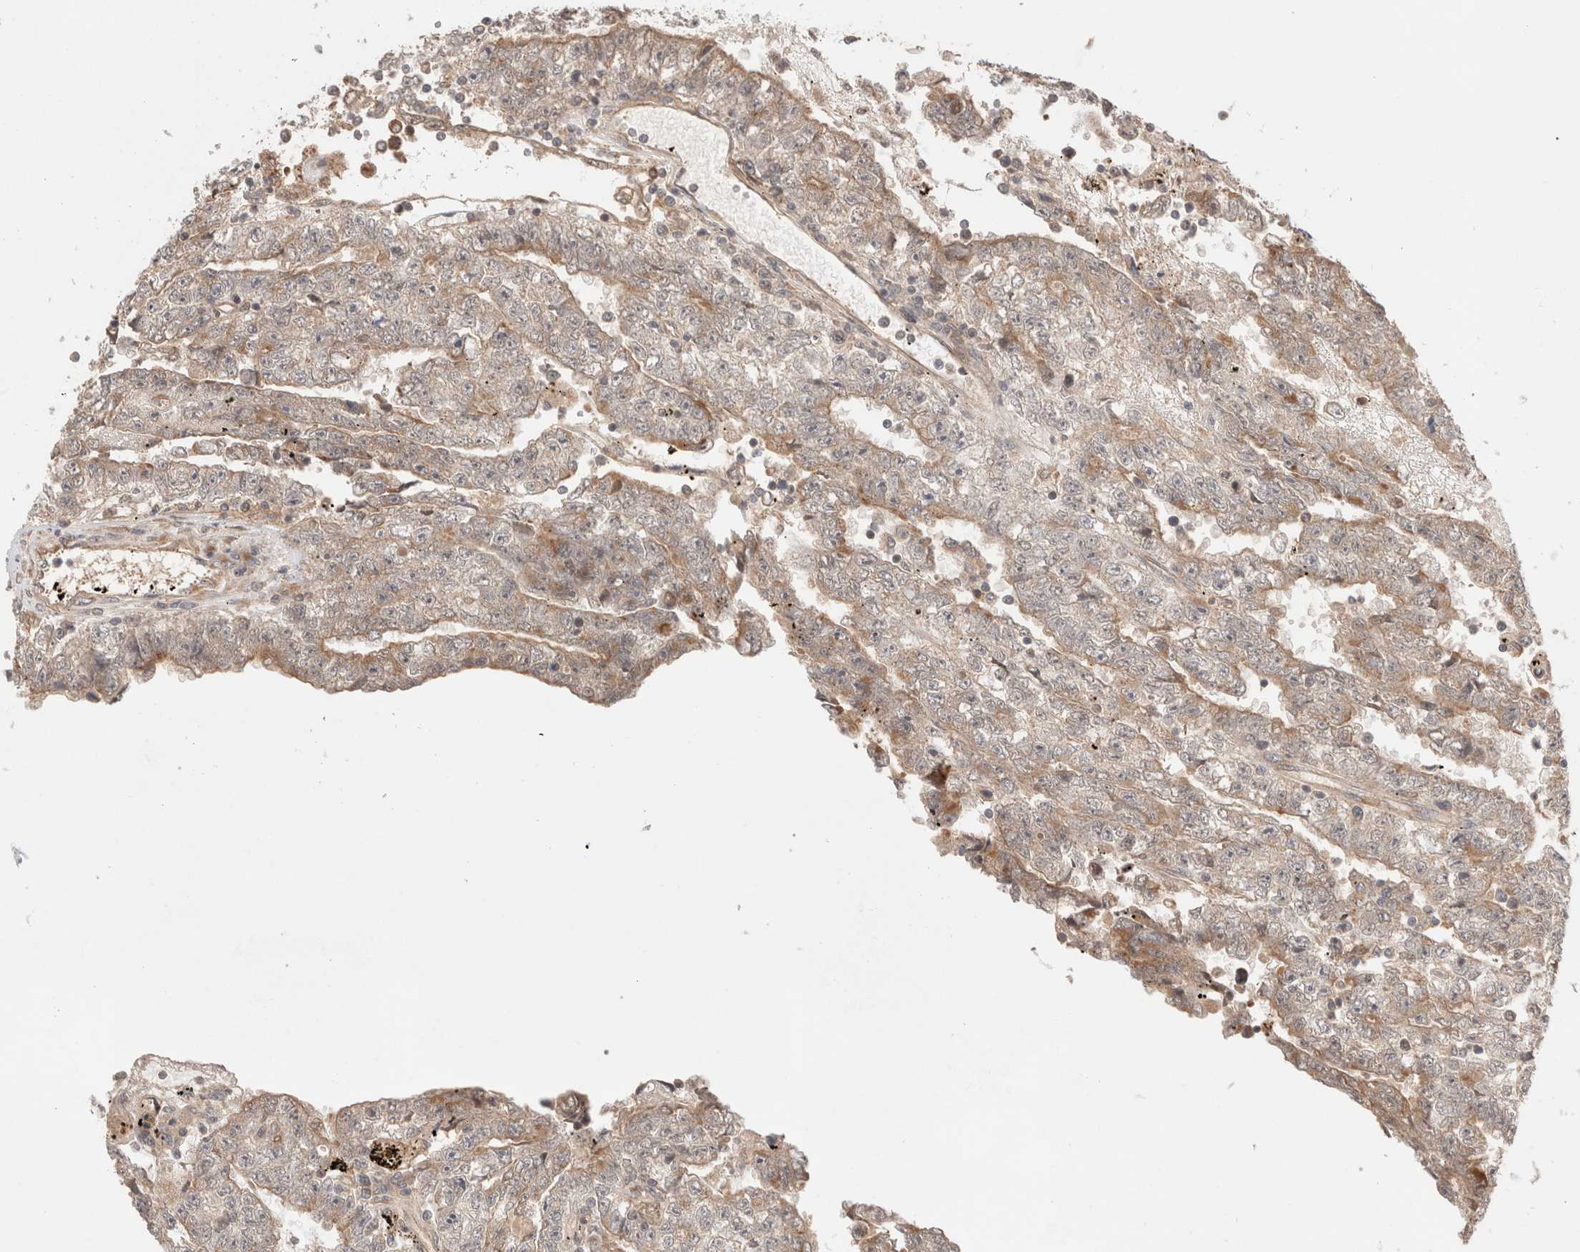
{"staining": {"intensity": "weak", "quantity": ">75%", "location": "cytoplasmic/membranous"}, "tissue": "testis cancer", "cell_type": "Tumor cells", "image_type": "cancer", "snomed": [{"axis": "morphology", "description": "Carcinoma, Embryonal, NOS"}, {"axis": "topography", "description": "Testis"}], "caption": "DAB immunohistochemical staining of human testis embryonal carcinoma shows weak cytoplasmic/membranous protein positivity in about >75% of tumor cells.", "gene": "SIKE1", "patient": {"sex": "male", "age": 25}}